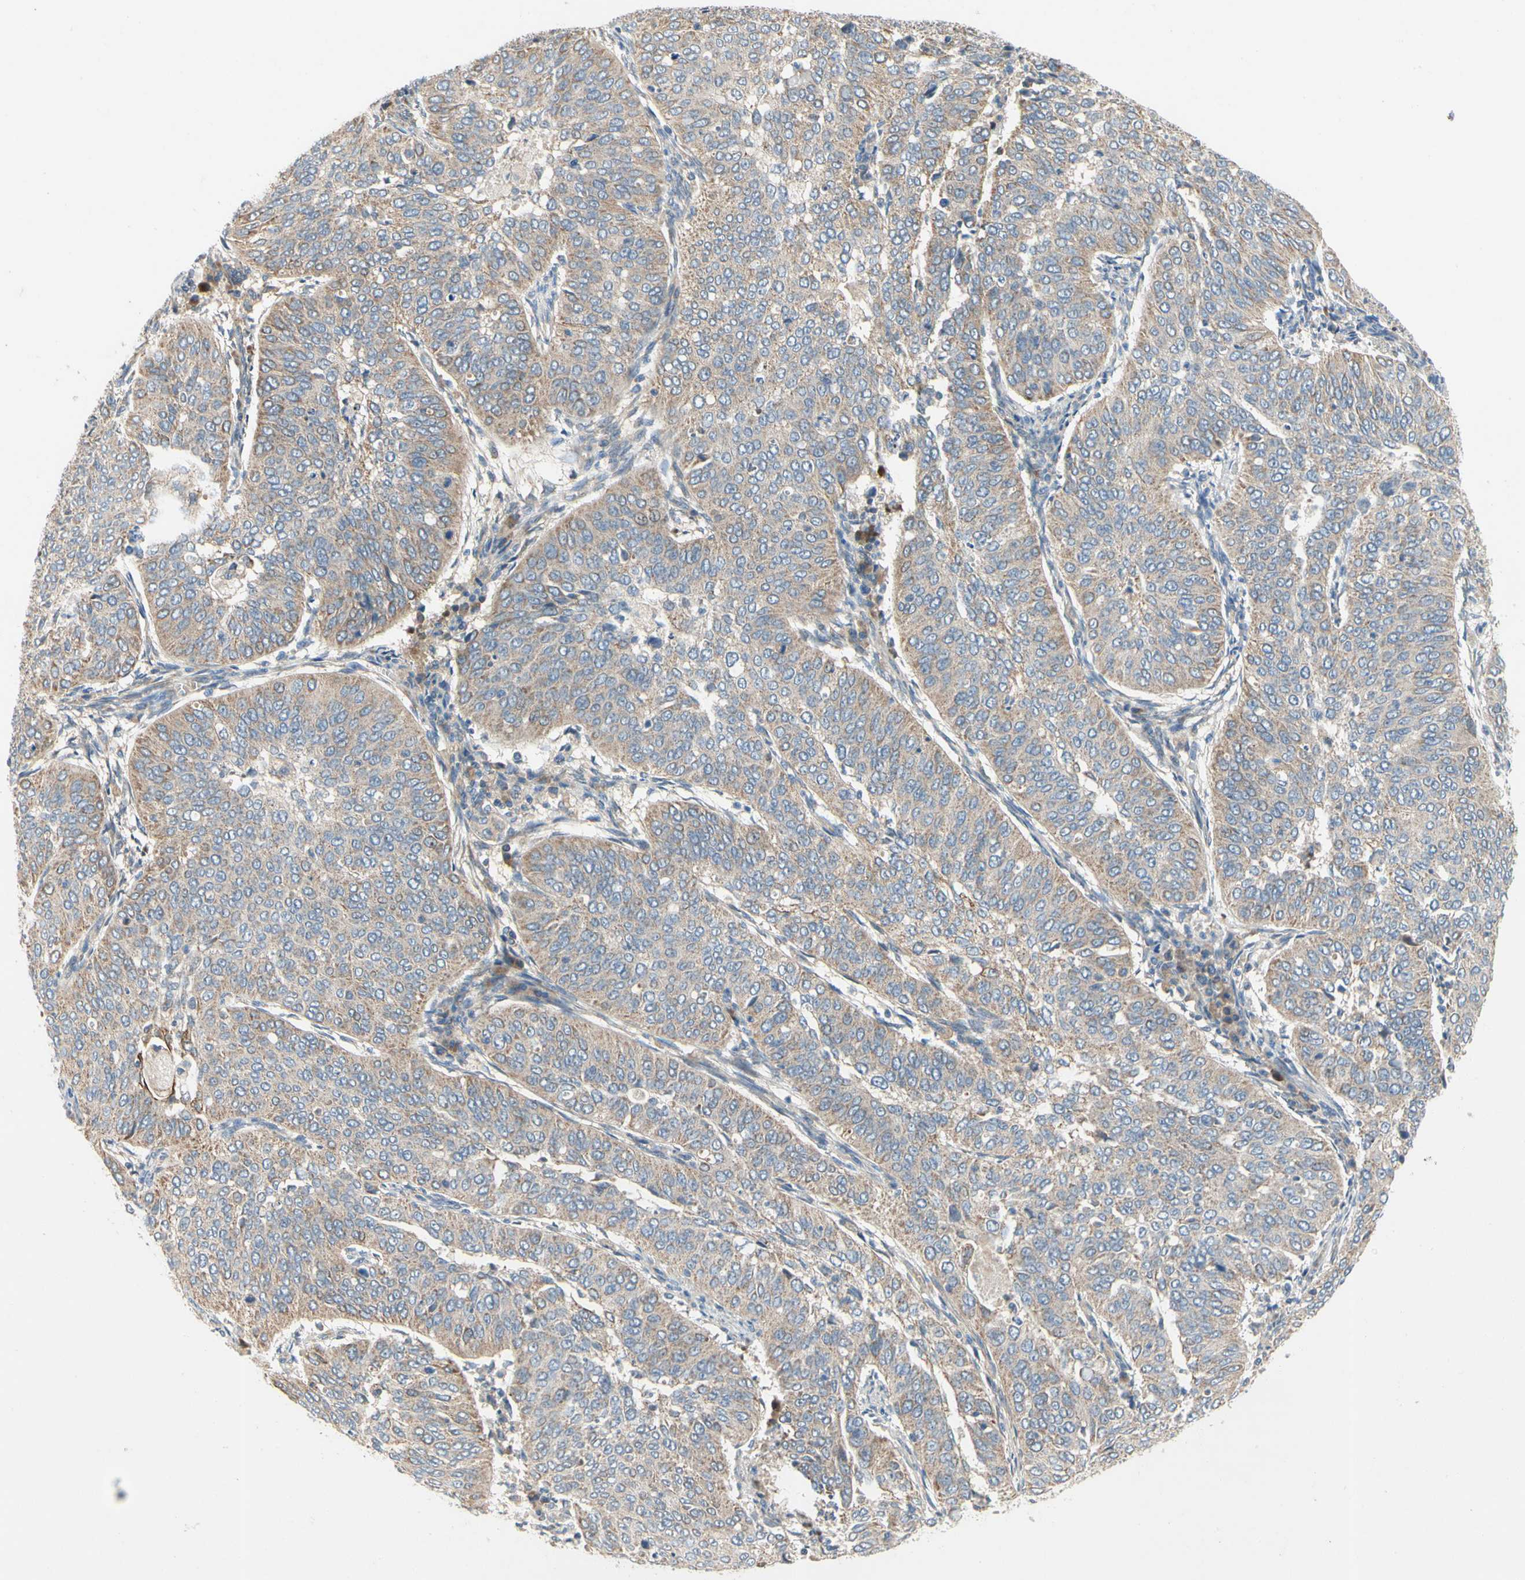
{"staining": {"intensity": "moderate", "quantity": ">75%", "location": "cytoplasmic/membranous"}, "tissue": "cervical cancer", "cell_type": "Tumor cells", "image_type": "cancer", "snomed": [{"axis": "morphology", "description": "Normal tissue, NOS"}, {"axis": "morphology", "description": "Squamous cell carcinoma, NOS"}, {"axis": "topography", "description": "Cervix"}], "caption": "Immunohistochemistry (DAB (3,3'-diaminobenzidine)) staining of cervical squamous cell carcinoma displays moderate cytoplasmic/membranous protein positivity in about >75% of tumor cells.", "gene": "KLHDC8B", "patient": {"sex": "female", "age": 39}}